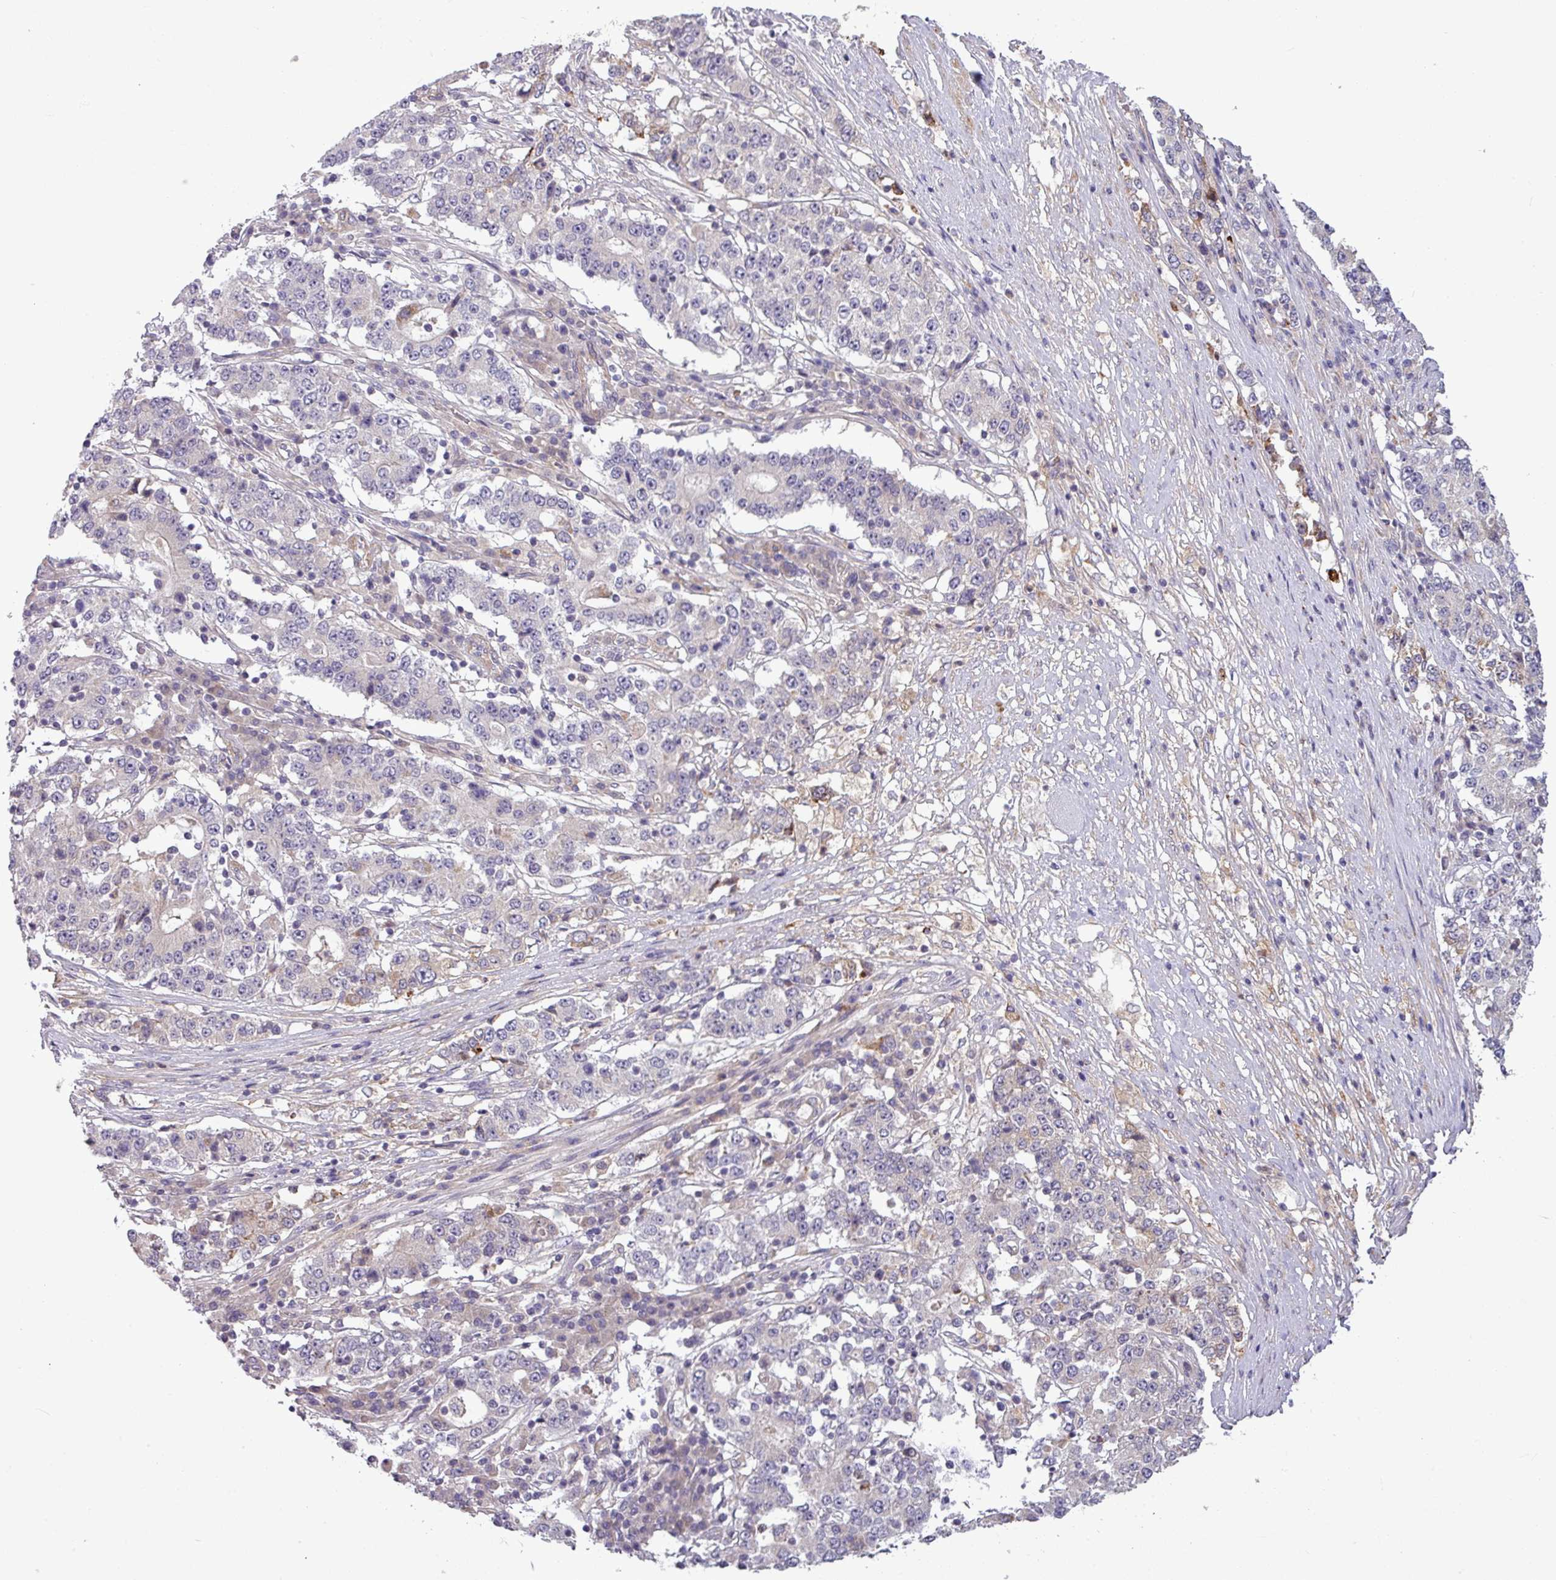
{"staining": {"intensity": "negative", "quantity": "none", "location": "none"}, "tissue": "stomach cancer", "cell_type": "Tumor cells", "image_type": "cancer", "snomed": [{"axis": "morphology", "description": "Adenocarcinoma, NOS"}, {"axis": "topography", "description": "Stomach"}], "caption": "Immunohistochemical staining of adenocarcinoma (stomach) reveals no significant staining in tumor cells.", "gene": "ZNF35", "patient": {"sex": "male", "age": 59}}